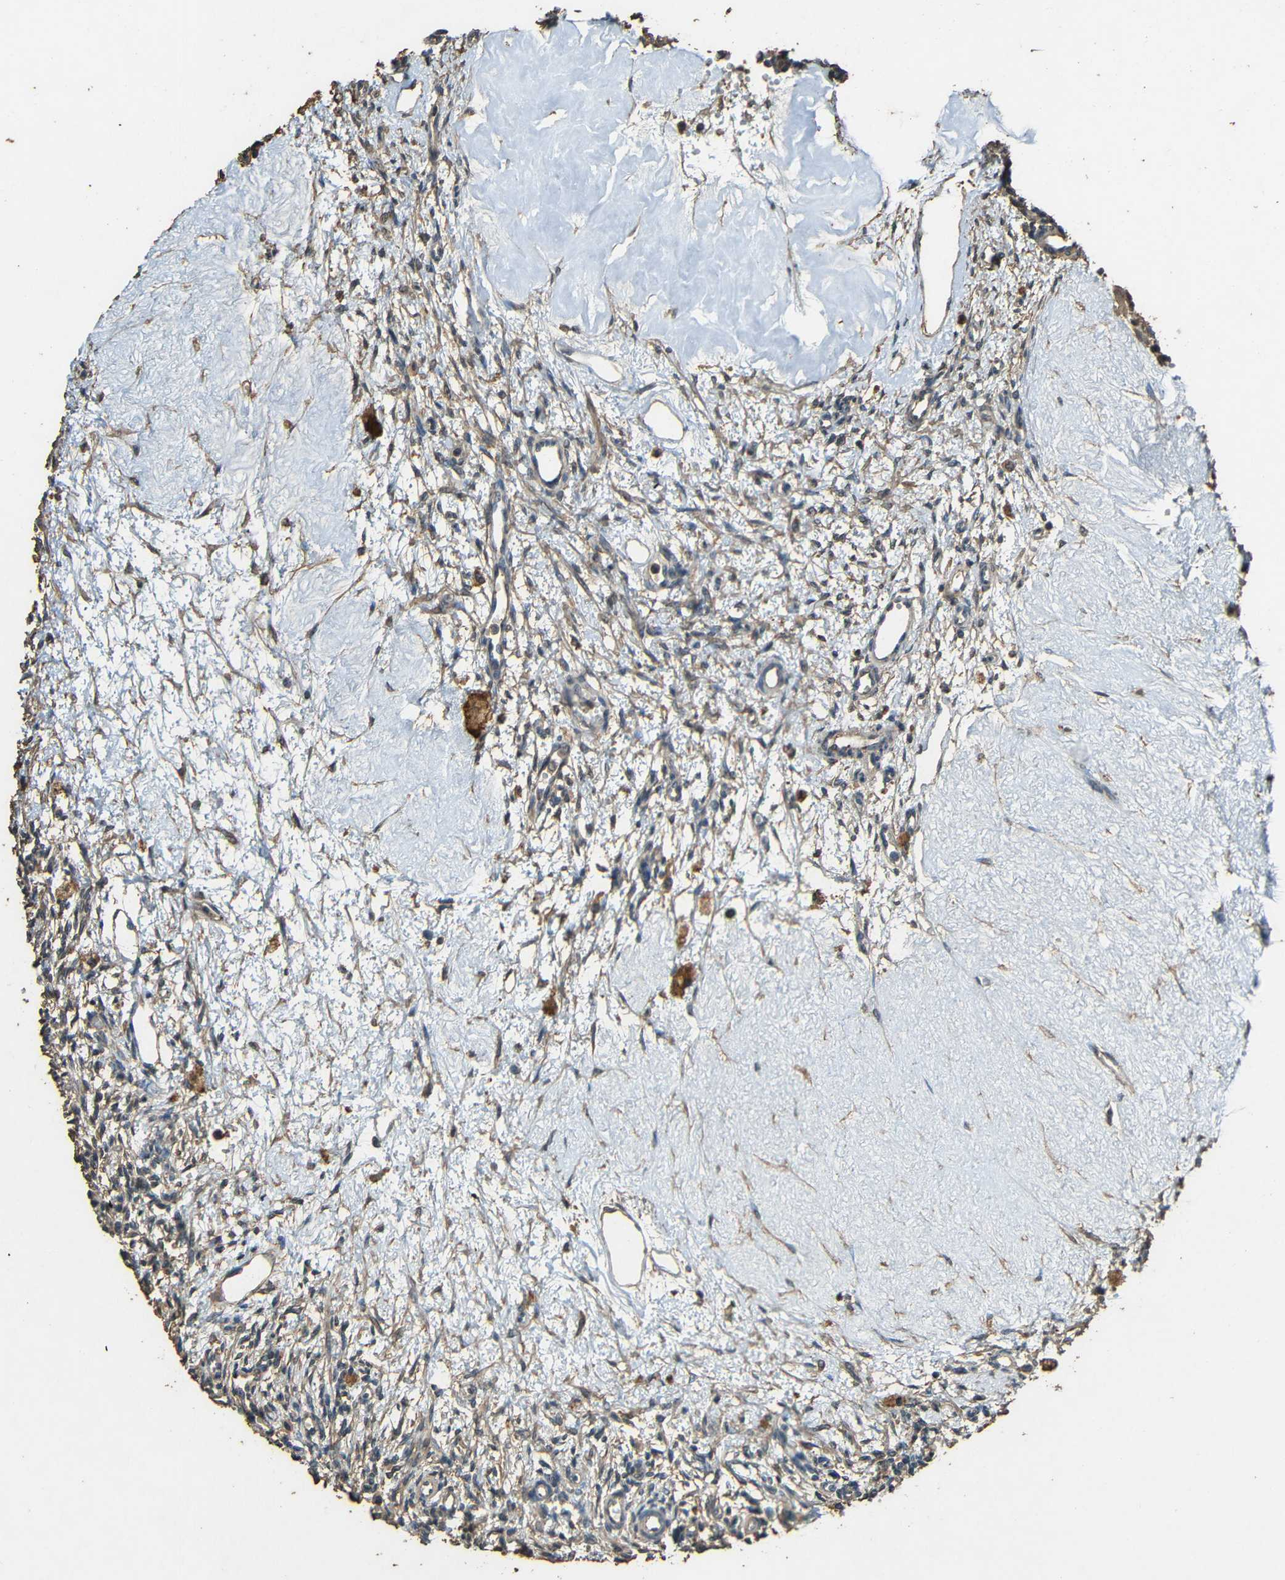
{"staining": {"intensity": "moderate", "quantity": "25%-75%", "location": "cytoplasmic/membranous"}, "tissue": "ovary", "cell_type": "Ovarian stroma cells", "image_type": "normal", "snomed": [{"axis": "morphology", "description": "Normal tissue, NOS"}, {"axis": "topography", "description": "Ovary"}], "caption": "A medium amount of moderate cytoplasmic/membranous positivity is identified in approximately 25%-75% of ovarian stroma cells in unremarkable ovary.", "gene": "PDE5A", "patient": {"sex": "female", "age": 33}}